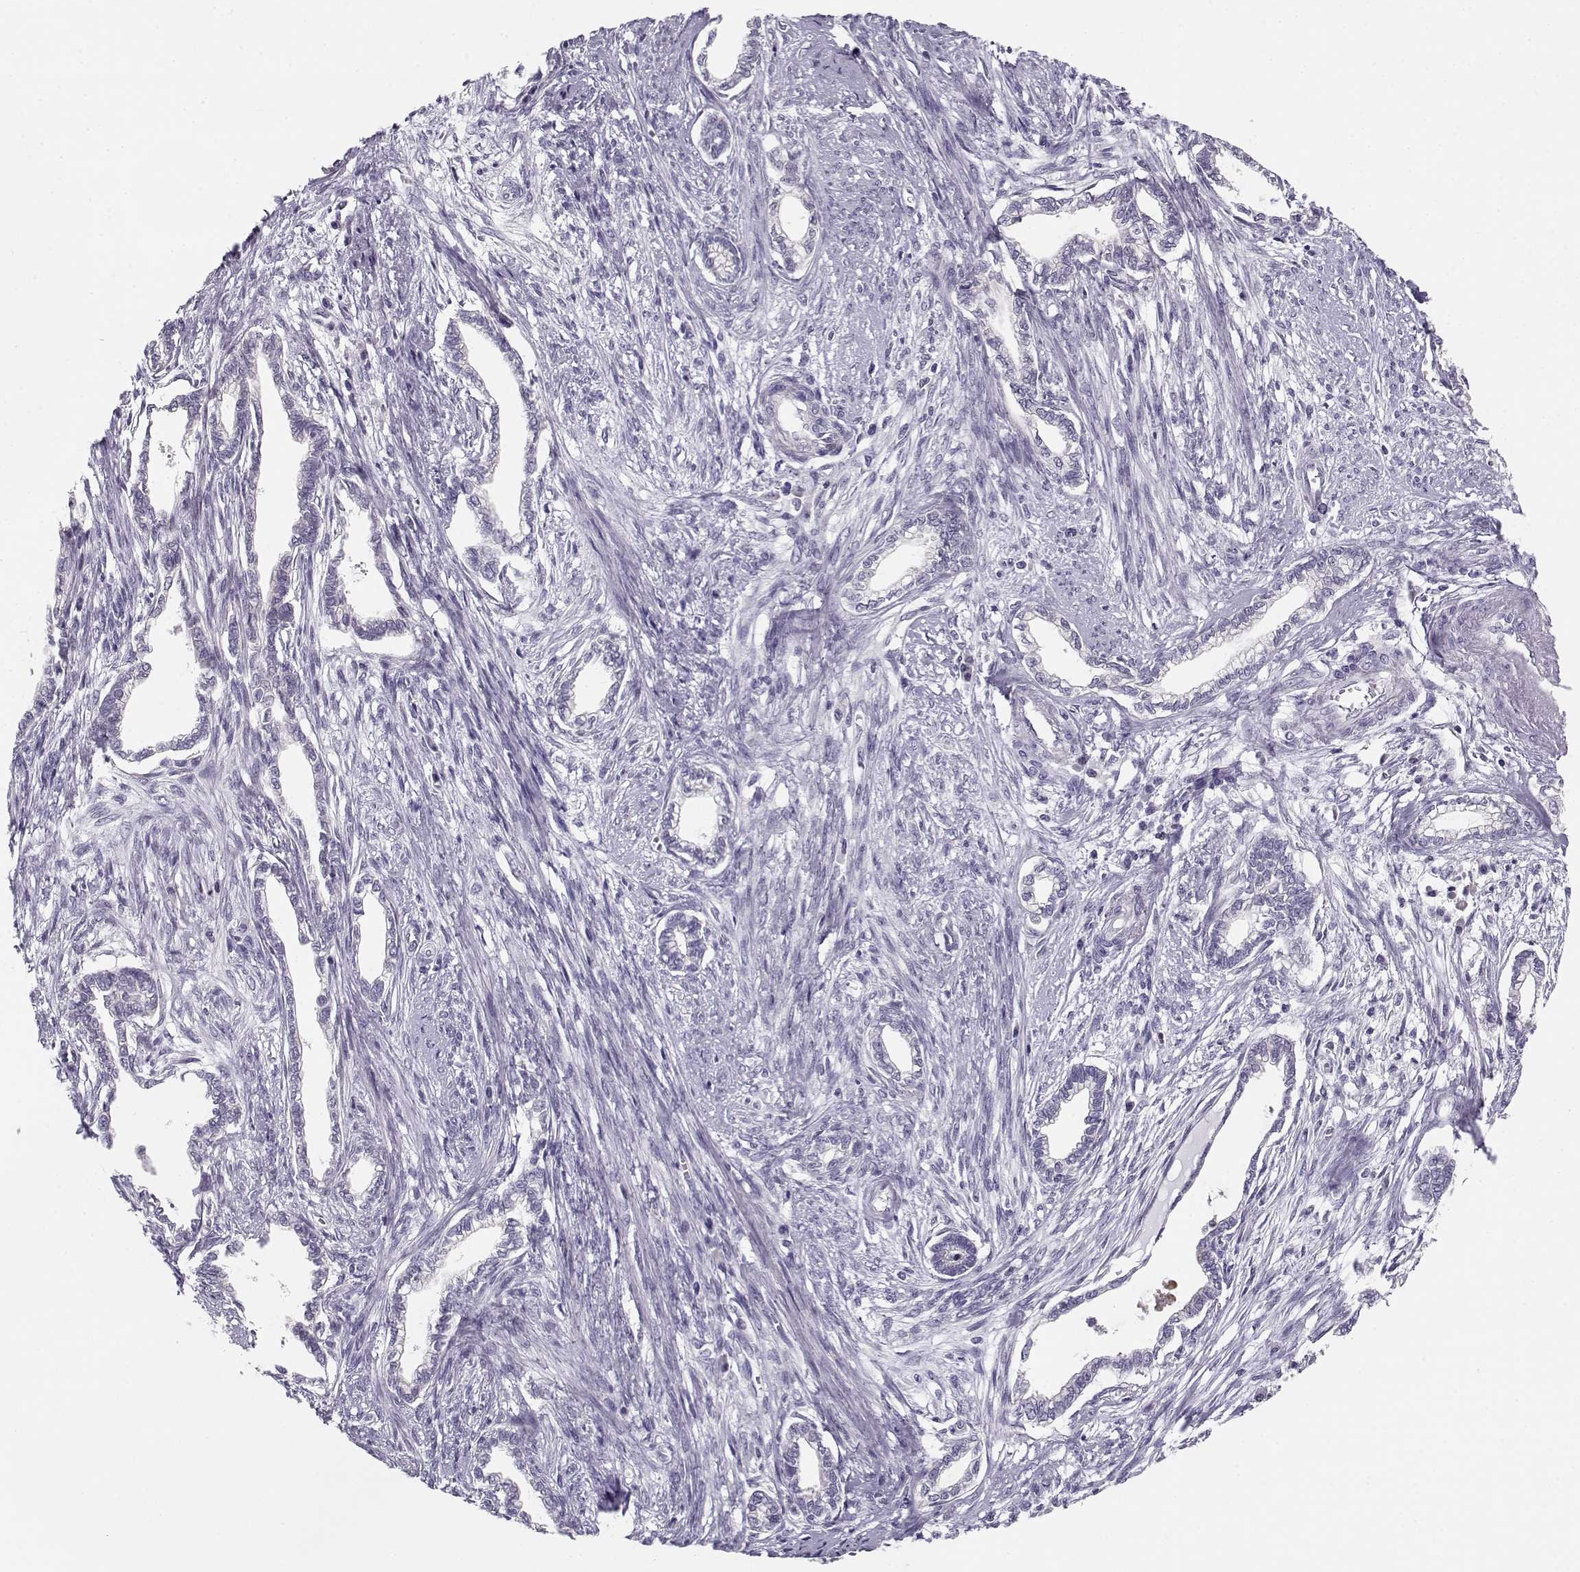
{"staining": {"intensity": "negative", "quantity": "none", "location": "none"}, "tissue": "cervical cancer", "cell_type": "Tumor cells", "image_type": "cancer", "snomed": [{"axis": "morphology", "description": "Adenocarcinoma, NOS"}, {"axis": "topography", "description": "Cervix"}], "caption": "This is a micrograph of immunohistochemistry (IHC) staining of adenocarcinoma (cervical), which shows no staining in tumor cells.", "gene": "DDX25", "patient": {"sex": "female", "age": 62}}